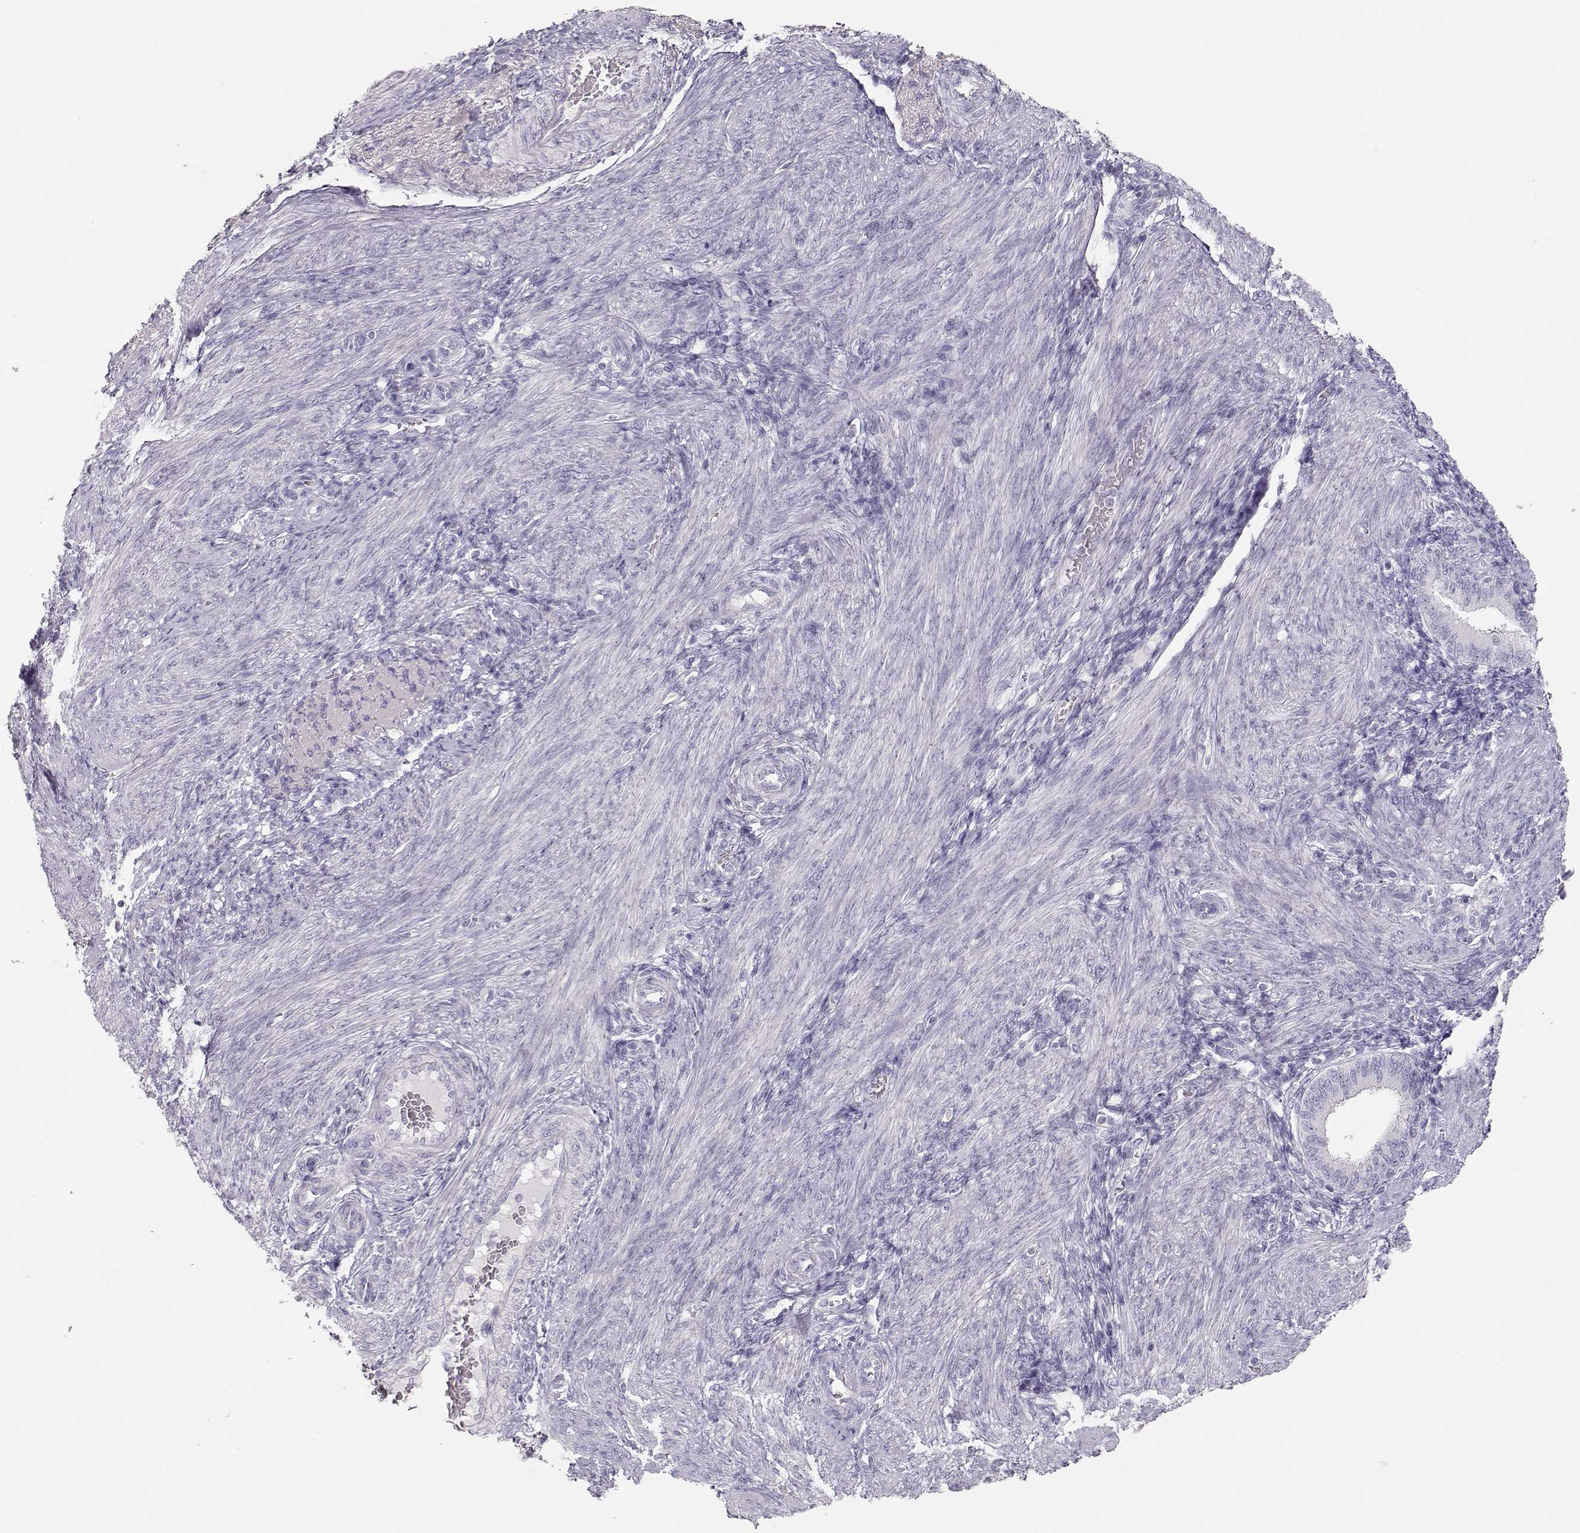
{"staining": {"intensity": "negative", "quantity": "none", "location": "none"}, "tissue": "endometrium", "cell_type": "Cells in endometrial stroma", "image_type": "normal", "snomed": [{"axis": "morphology", "description": "Normal tissue, NOS"}, {"axis": "topography", "description": "Endometrium"}], "caption": "This micrograph is of unremarkable endometrium stained with immunohistochemistry to label a protein in brown with the nuclei are counter-stained blue. There is no expression in cells in endometrial stroma.", "gene": "LEPR", "patient": {"sex": "female", "age": 39}}